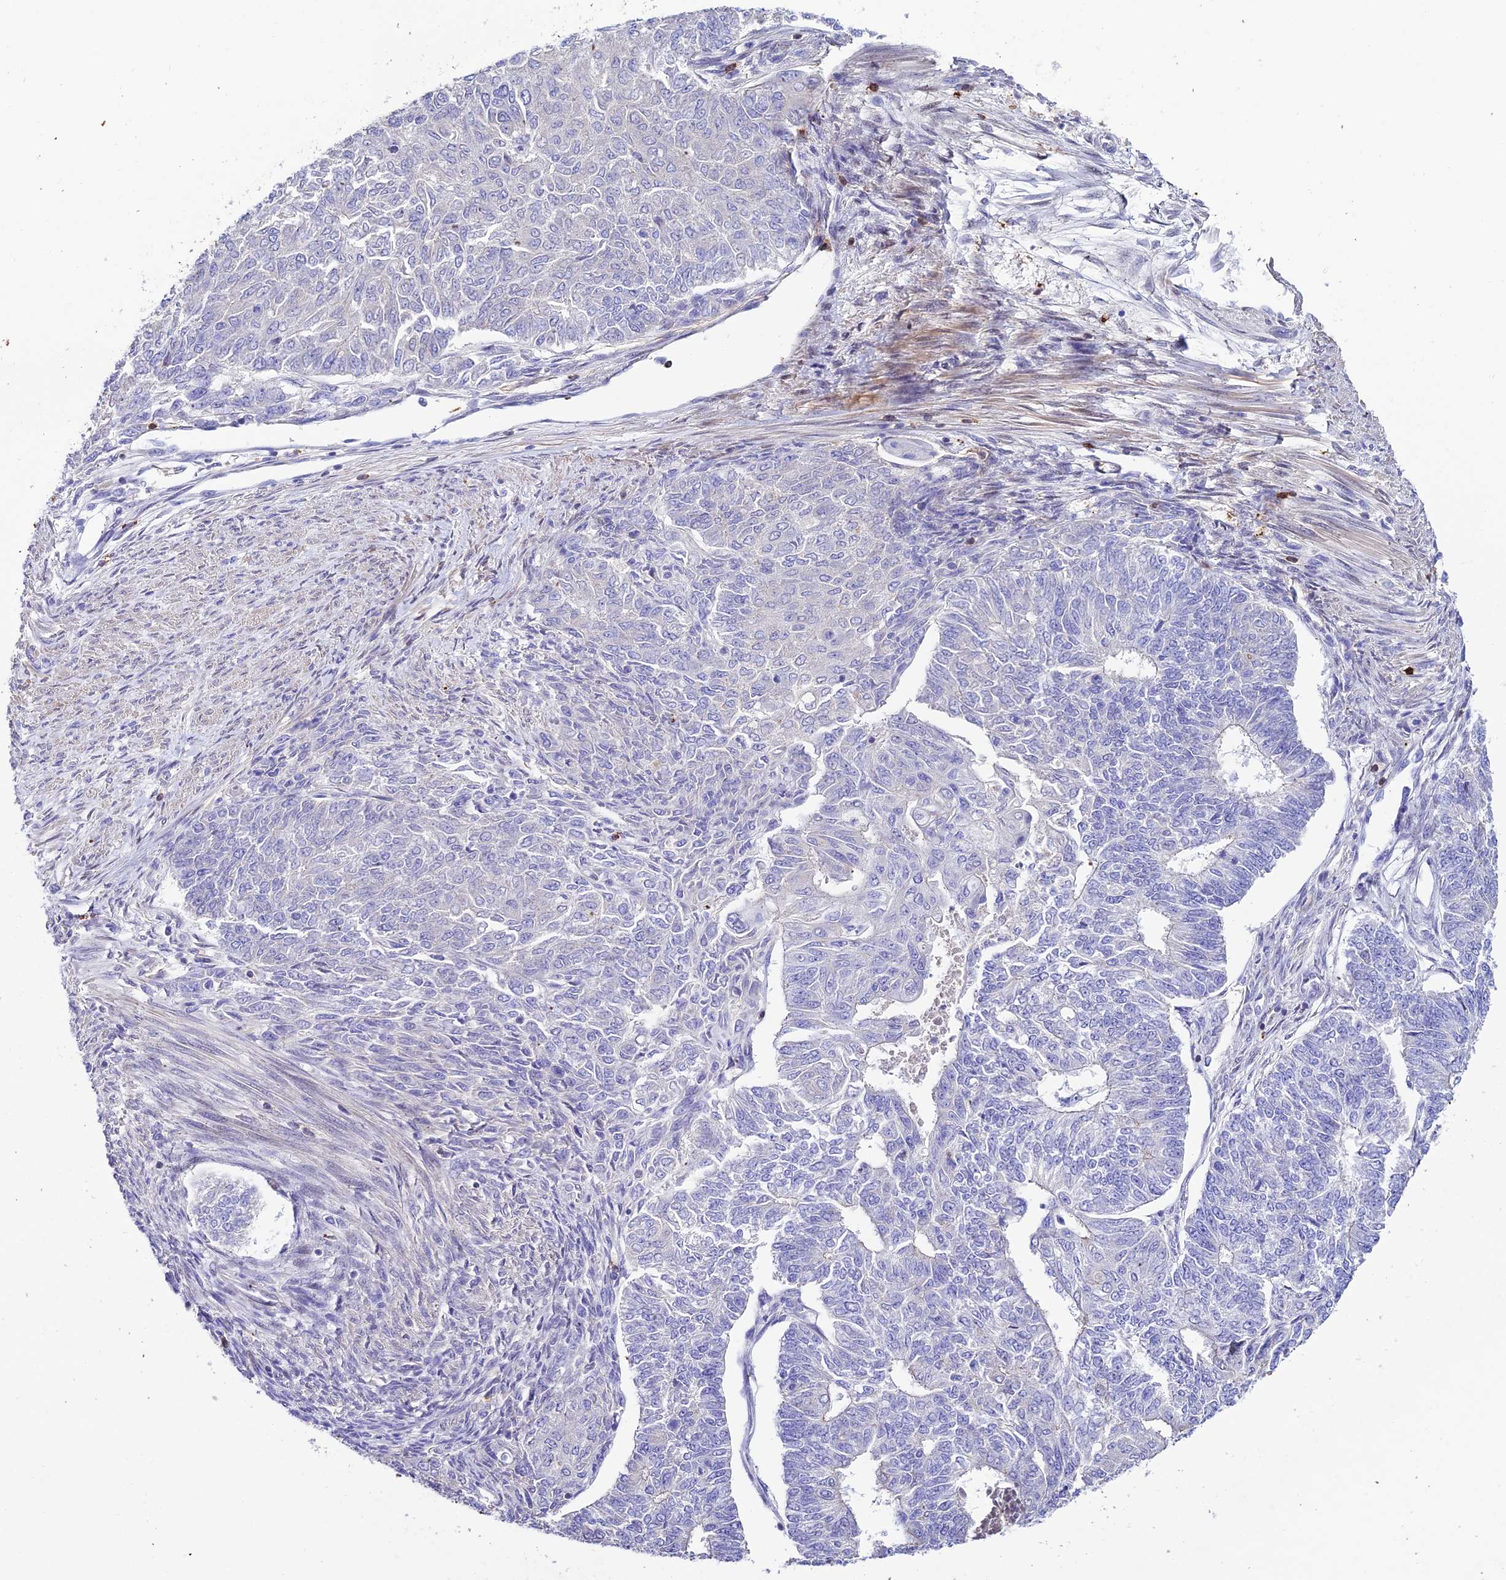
{"staining": {"intensity": "negative", "quantity": "none", "location": "none"}, "tissue": "endometrial cancer", "cell_type": "Tumor cells", "image_type": "cancer", "snomed": [{"axis": "morphology", "description": "Adenocarcinoma, NOS"}, {"axis": "topography", "description": "Endometrium"}], "caption": "IHC image of human endometrial cancer (adenocarcinoma) stained for a protein (brown), which demonstrates no staining in tumor cells.", "gene": "PTPRCAP", "patient": {"sex": "female", "age": 32}}